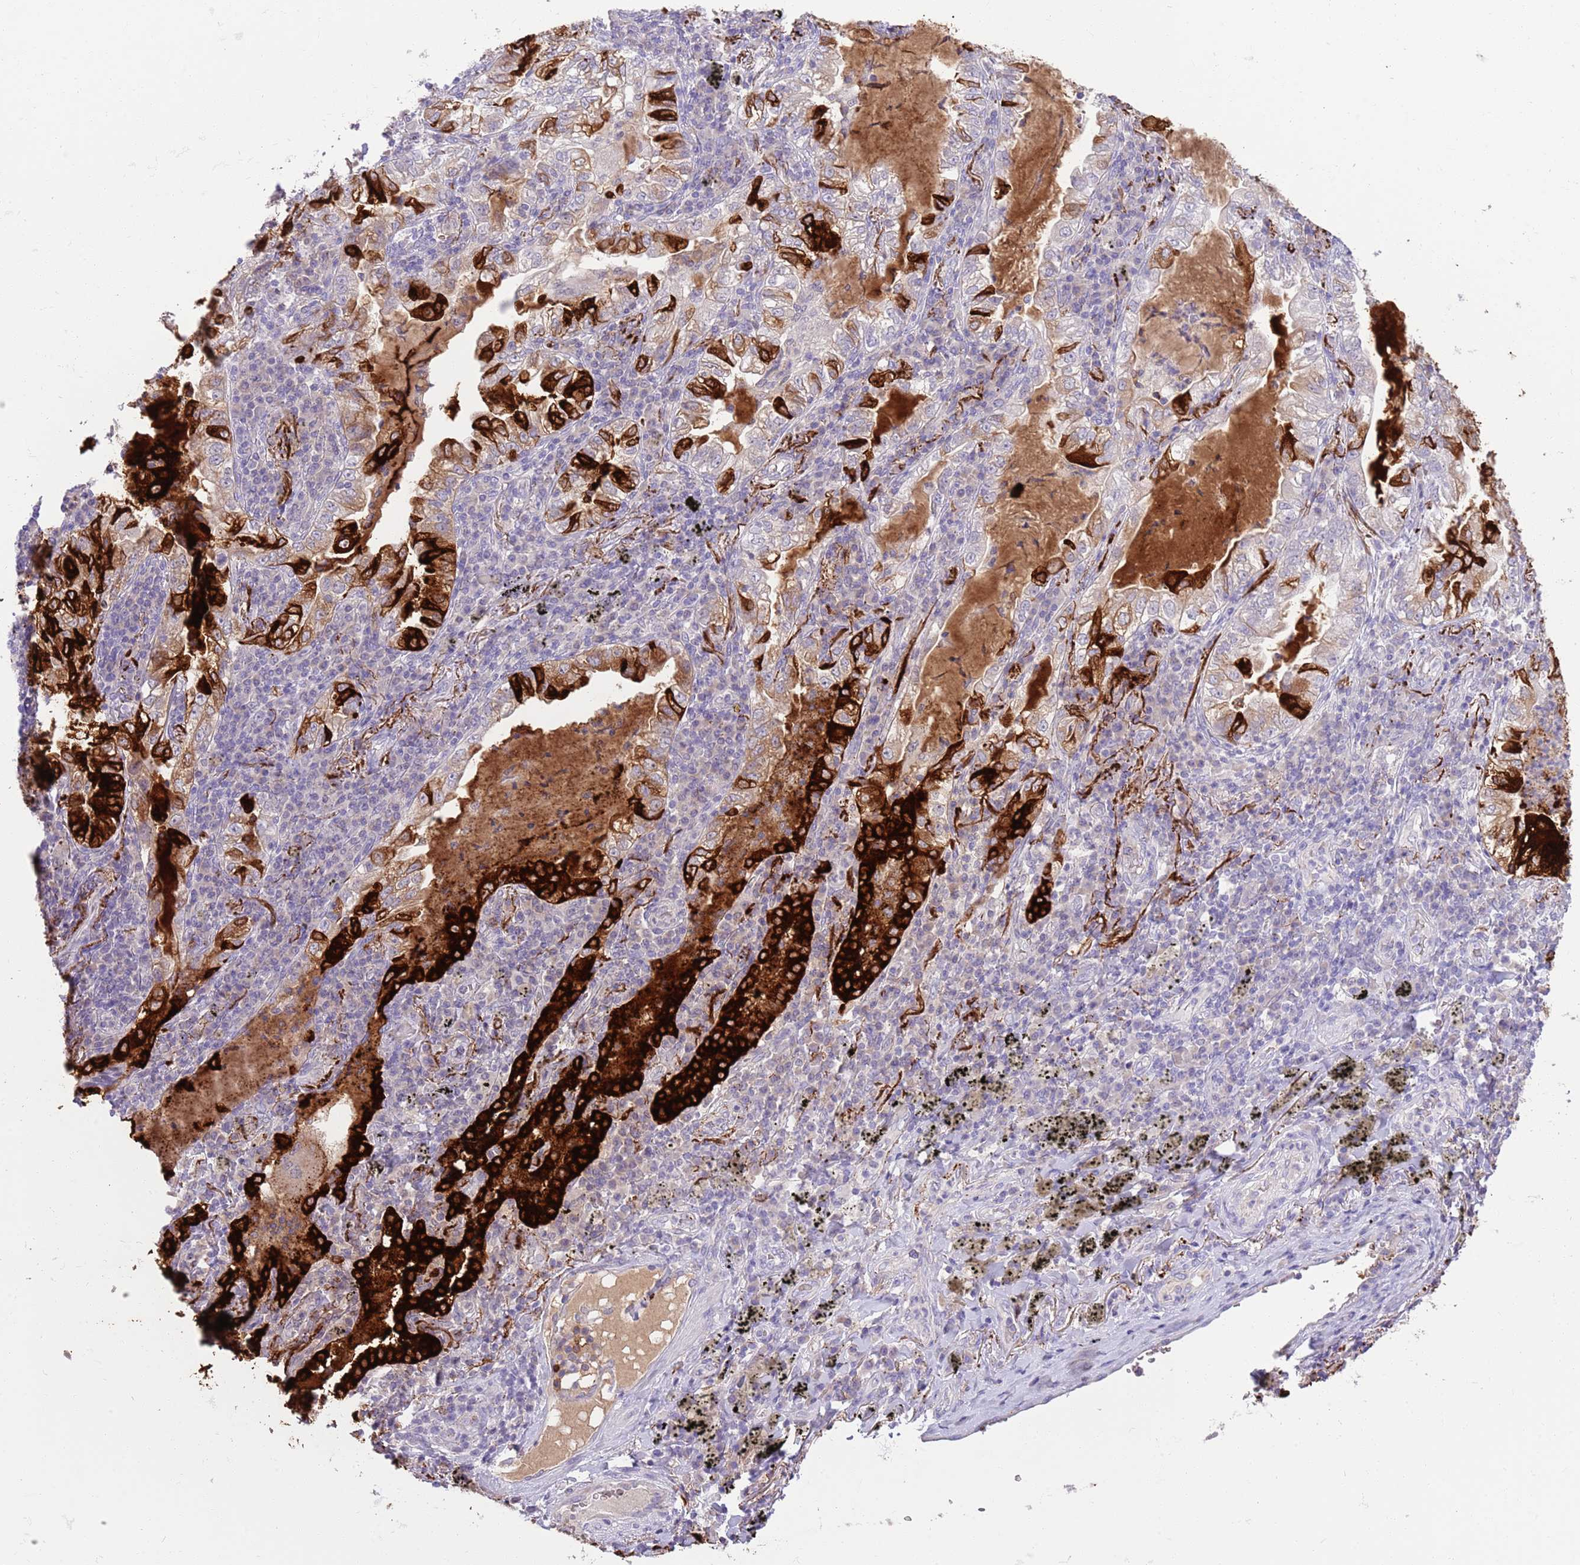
{"staining": {"intensity": "strong", "quantity": "25%-75%", "location": "cytoplasmic/membranous"}, "tissue": "lung cancer", "cell_type": "Tumor cells", "image_type": "cancer", "snomed": [{"axis": "morphology", "description": "Adenocarcinoma, NOS"}, {"axis": "topography", "description": "Lung"}], "caption": "An image of lung cancer stained for a protein reveals strong cytoplasmic/membranous brown staining in tumor cells.", "gene": "SFTPA1", "patient": {"sex": "female", "age": 73}}